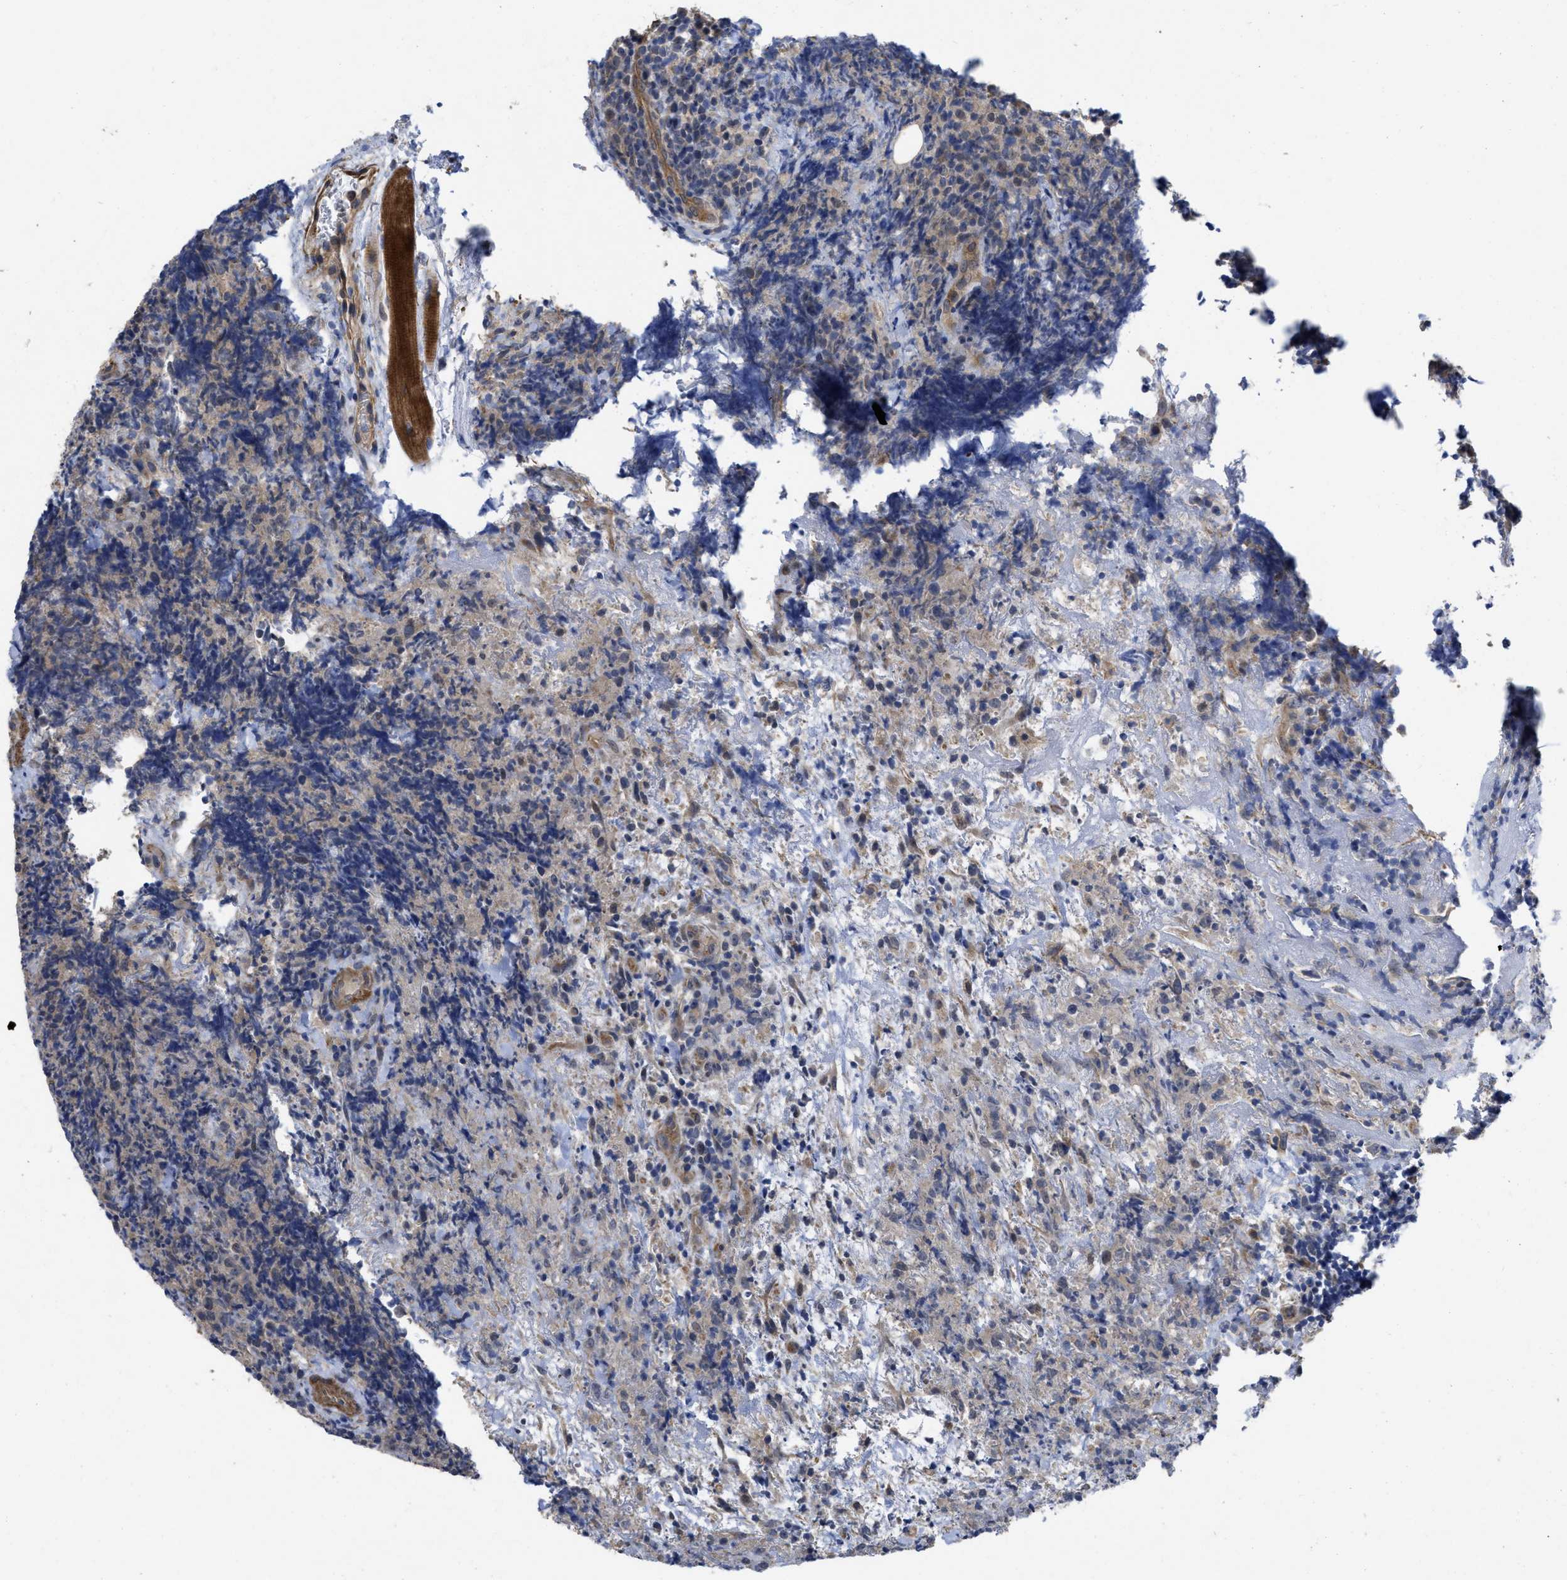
{"staining": {"intensity": "weak", "quantity": "25%-75%", "location": "cytoplasmic/membranous"}, "tissue": "lymphoma", "cell_type": "Tumor cells", "image_type": "cancer", "snomed": [{"axis": "morphology", "description": "Malignant lymphoma, non-Hodgkin's type, High grade"}, {"axis": "topography", "description": "Tonsil"}], "caption": "A brown stain labels weak cytoplasmic/membranous positivity of a protein in lymphoma tumor cells. (brown staining indicates protein expression, while blue staining denotes nuclei).", "gene": "ARHGEF26", "patient": {"sex": "female", "age": 36}}